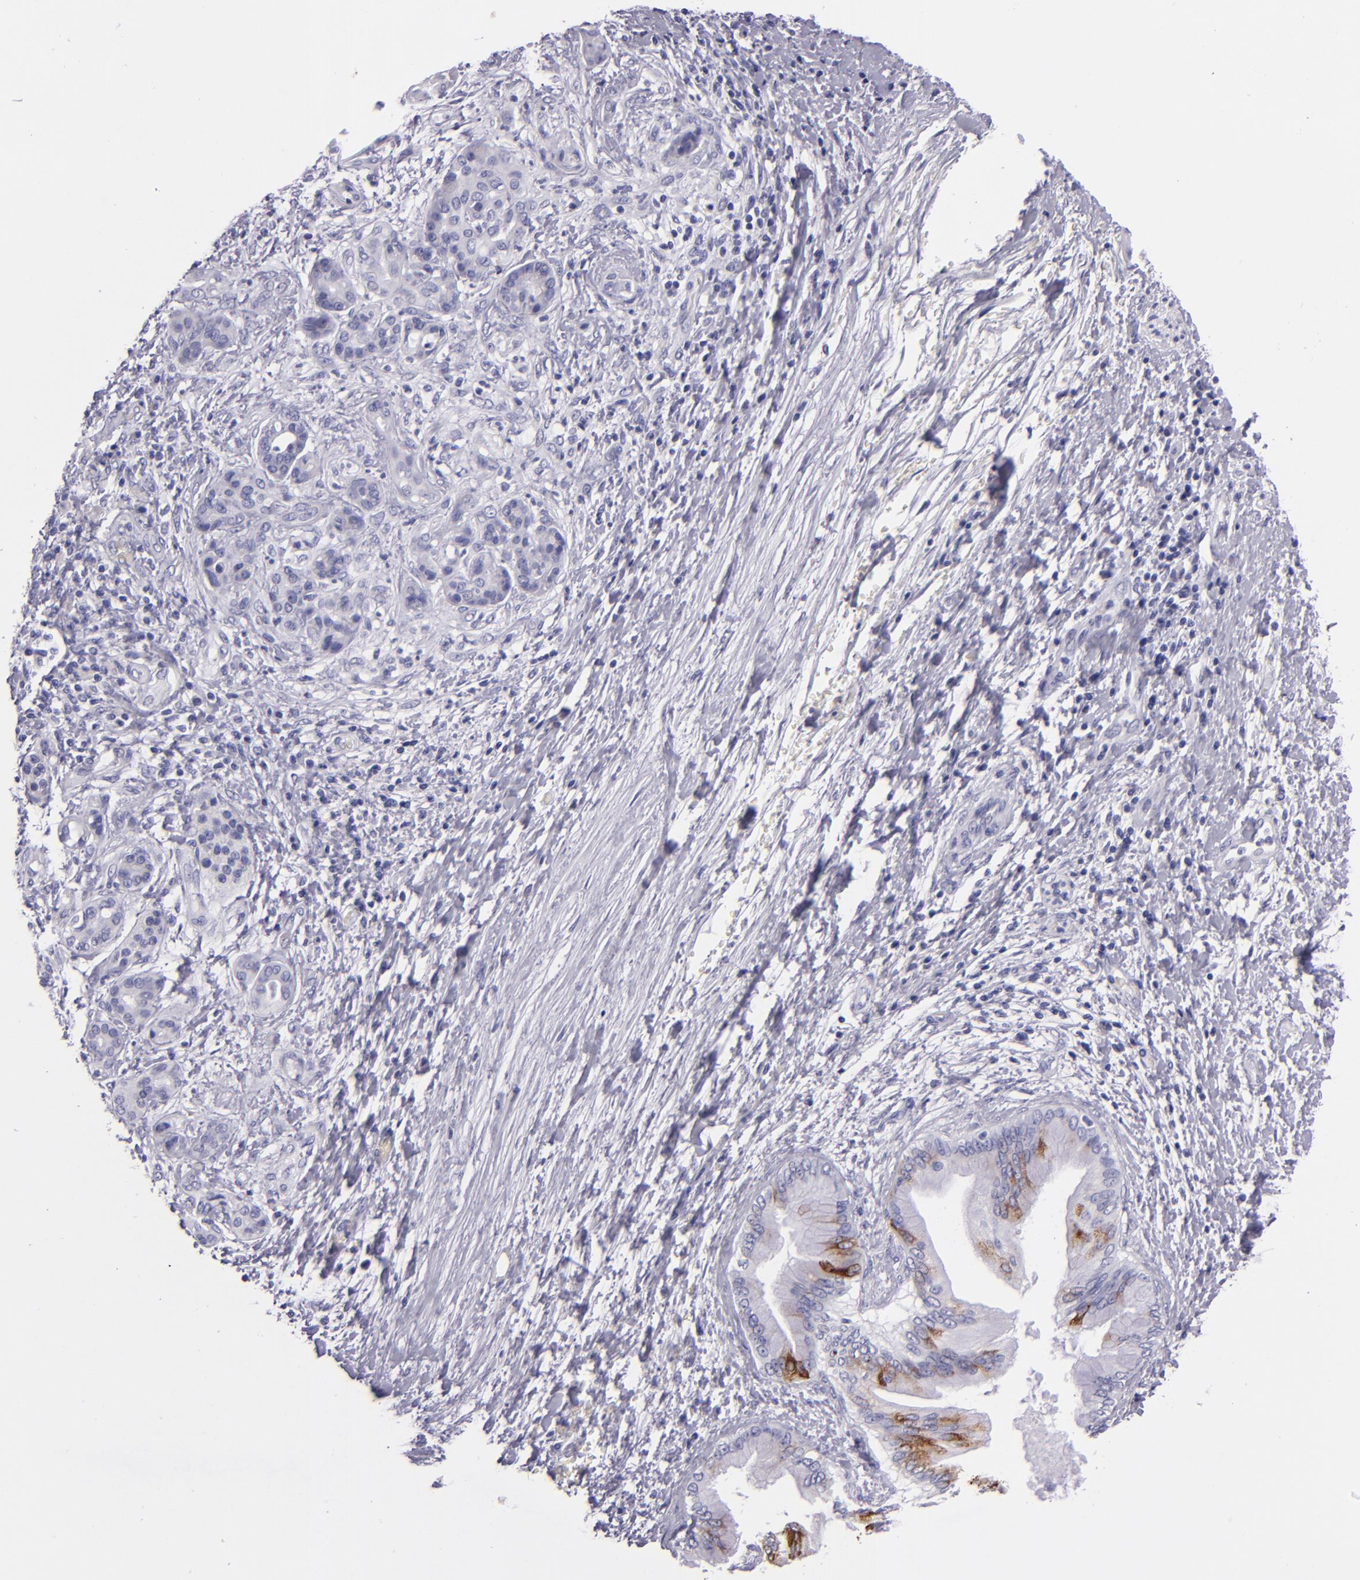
{"staining": {"intensity": "strong", "quantity": "<25%", "location": "cytoplasmic/membranous"}, "tissue": "pancreatic cancer", "cell_type": "Tumor cells", "image_type": "cancer", "snomed": [{"axis": "morphology", "description": "Adenocarcinoma, NOS"}, {"axis": "topography", "description": "Pancreas"}], "caption": "Human adenocarcinoma (pancreatic) stained with a protein marker reveals strong staining in tumor cells.", "gene": "MUC5AC", "patient": {"sex": "female", "age": 70}}